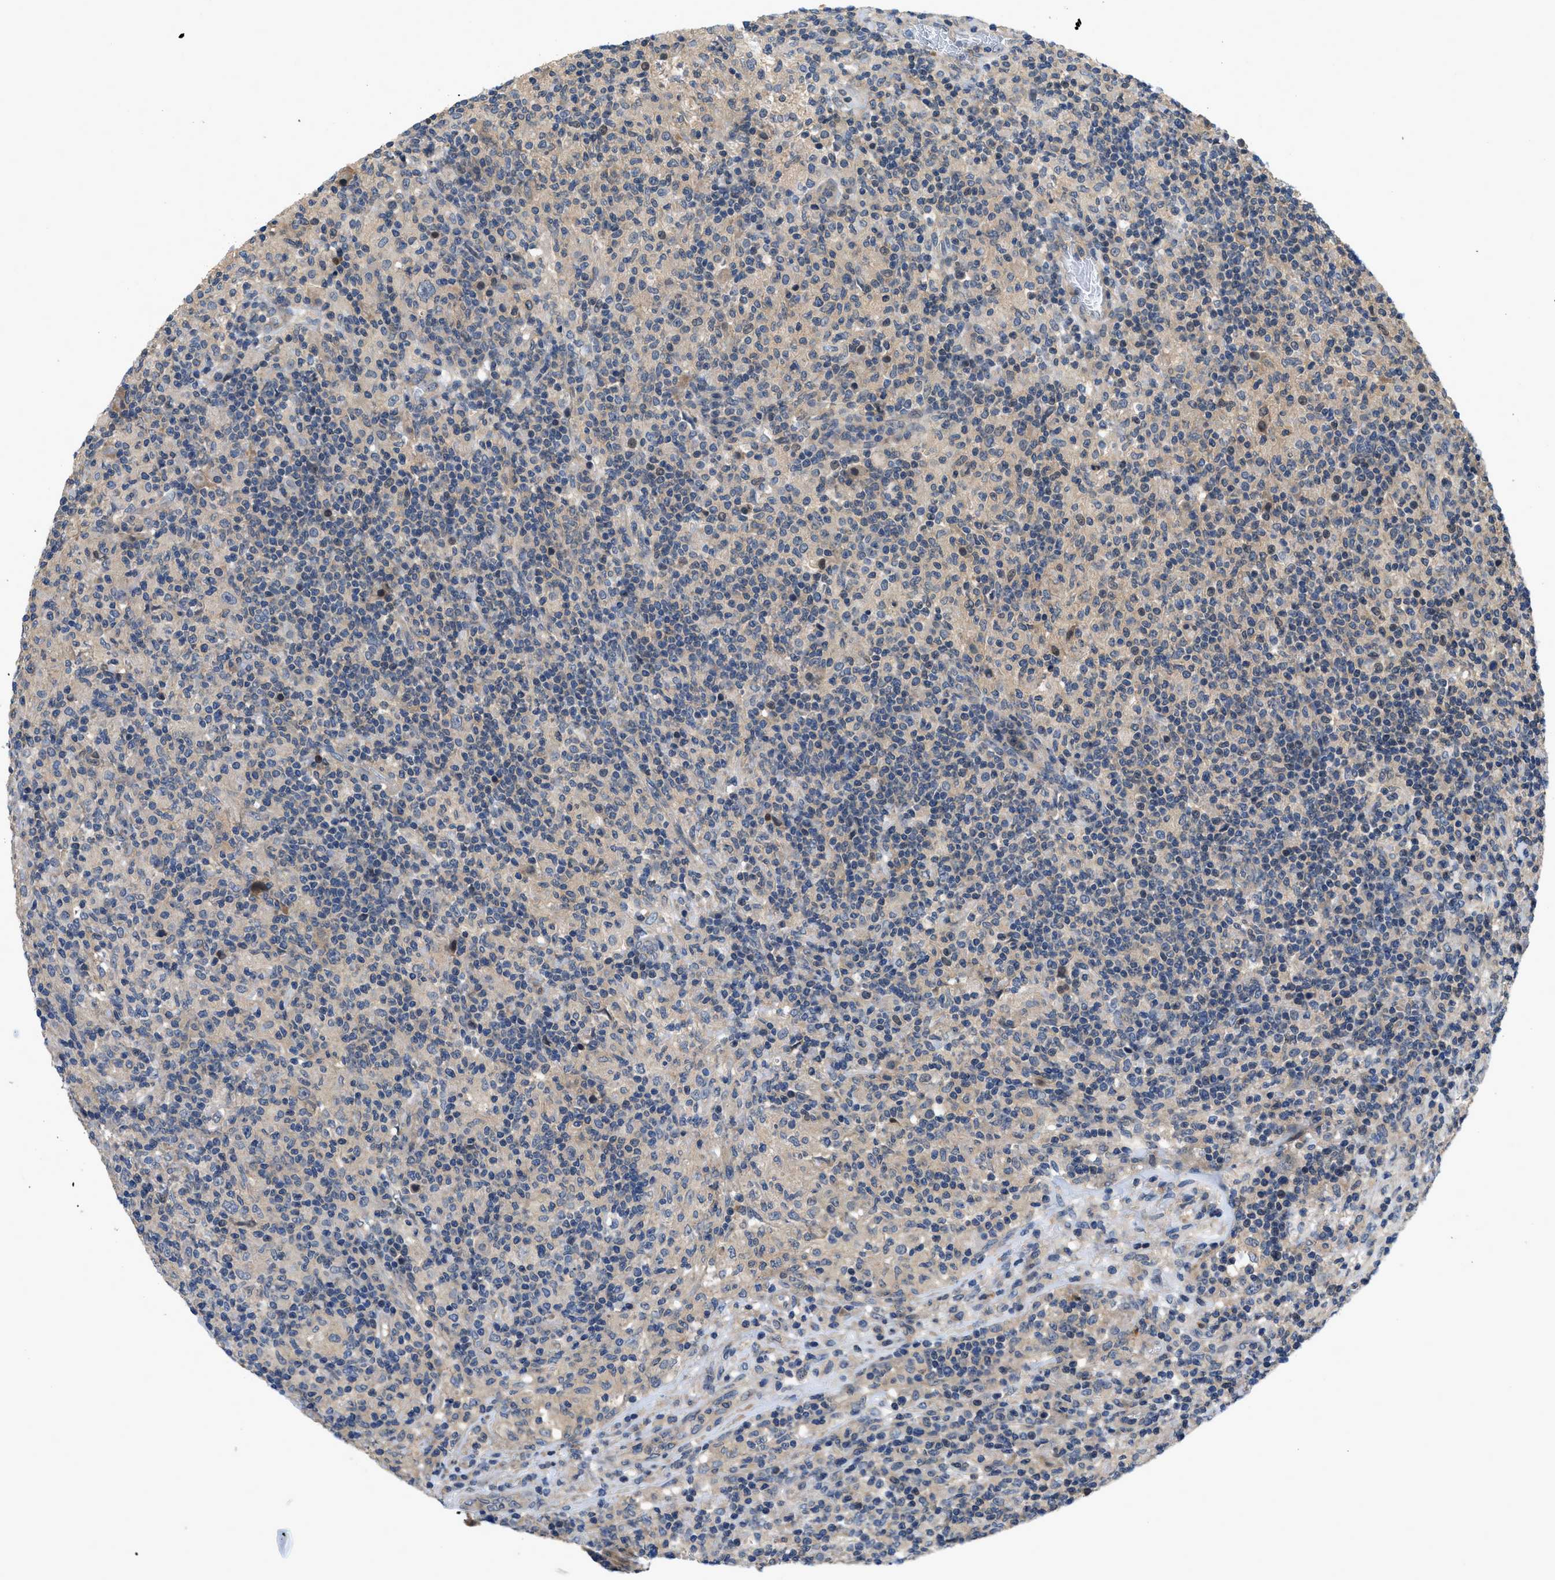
{"staining": {"intensity": "weak", "quantity": "<25%", "location": "cytoplasmic/membranous"}, "tissue": "lymphoma", "cell_type": "Tumor cells", "image_type": "cancer", "snomed": [{"axis": "morphology", "description": "Hodgkin's disease, NOS"}, {"axis": "topography", "description": "Lymph node"}], "caption": "The photomicrograph shows no staining of tumor cells in lymphoma.", "gene": "GPR31", "patient": {"sex": "male", "age": 70}}